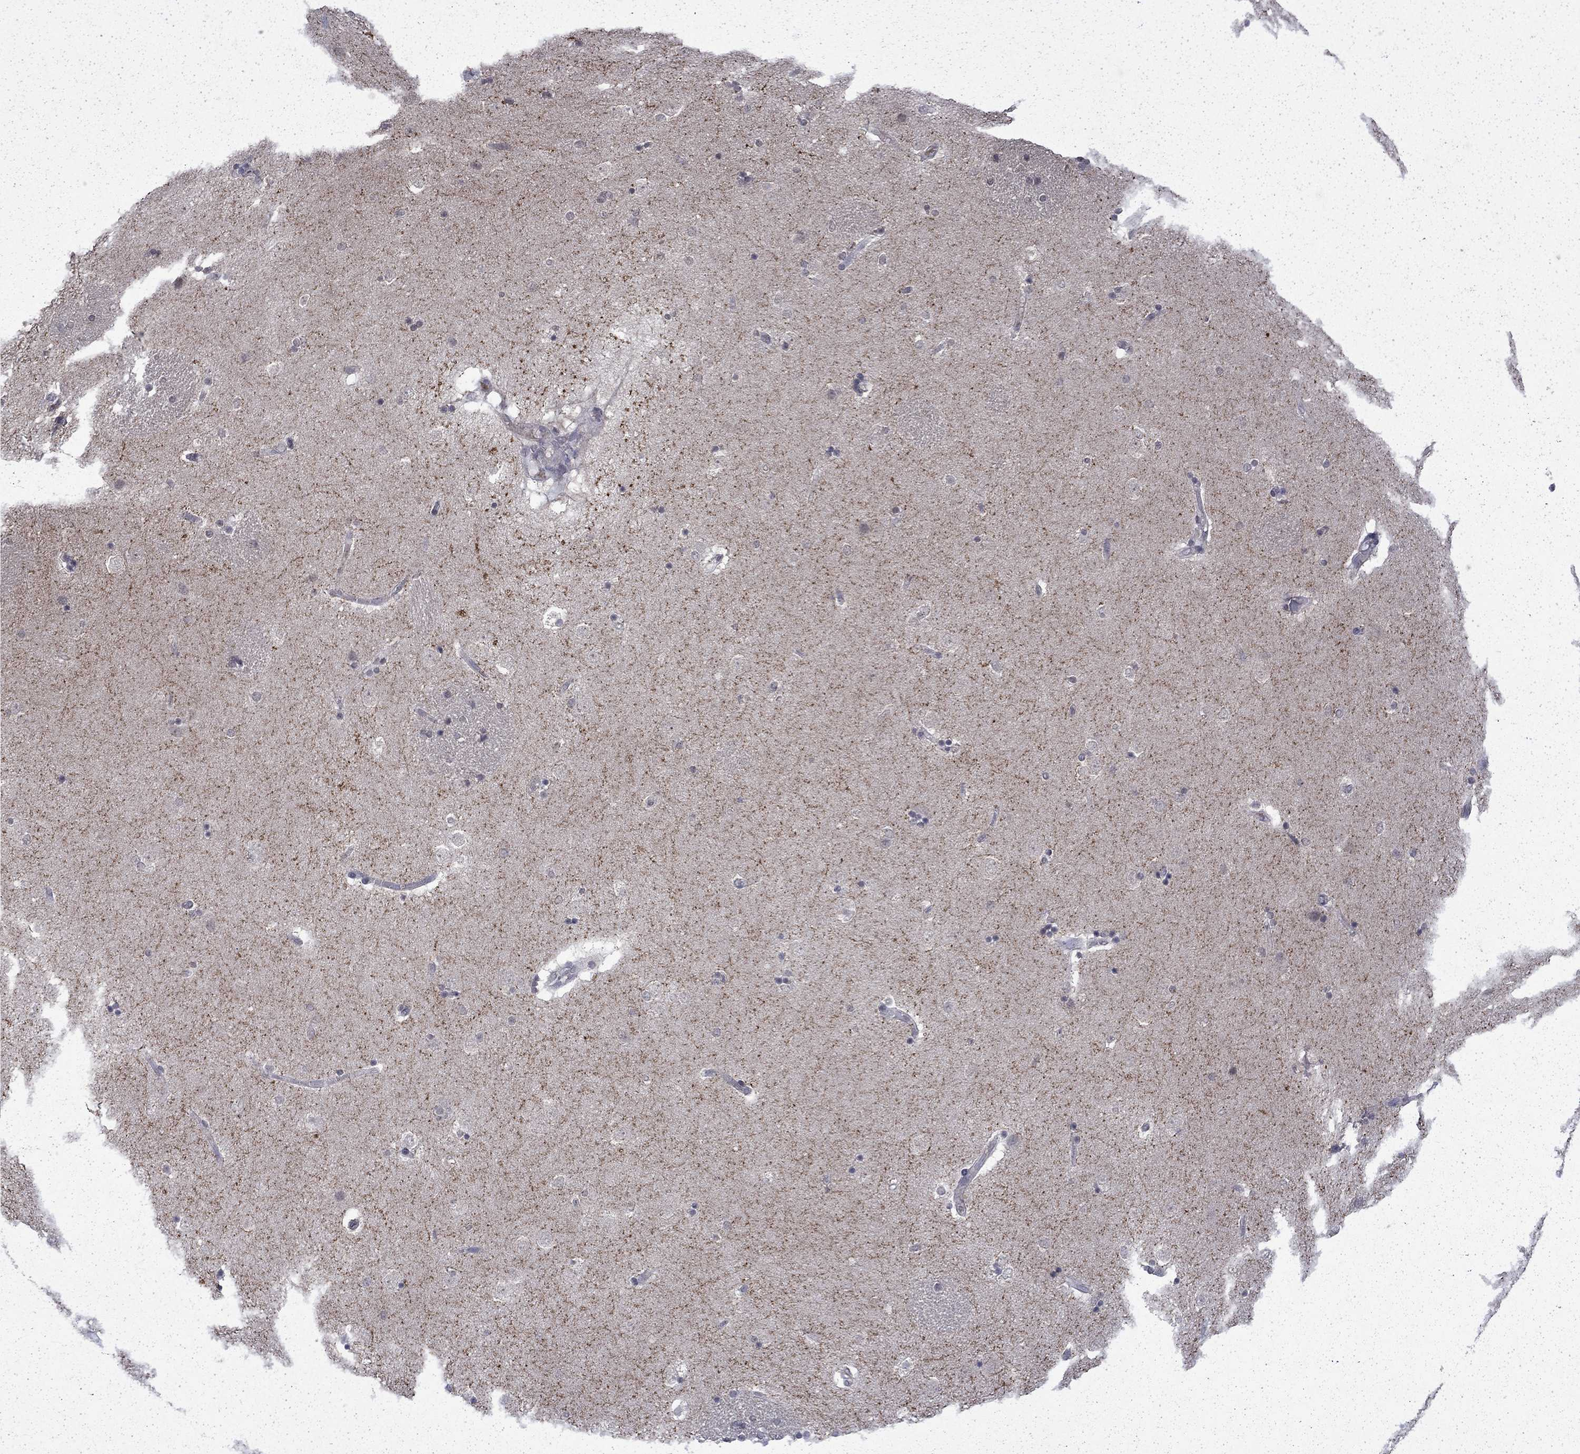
{"staining": {"intensity": "negative", "quantity": "none", "location": "none"}, "tissue": "caudate", "cell_type": "Glial cells", "image_type": "normal", "snomed": [{"axis": "morphology", "description": "Normal tissue, NOS"}, {"axis": "topography", "description": "Lateral ventricle wall"}], "caption": "This is an IHC micrograph of normal human caudate. There is no staining in glial cells.", "gene": "CHAT", "patient": {"sex": "male", "age": 51}}